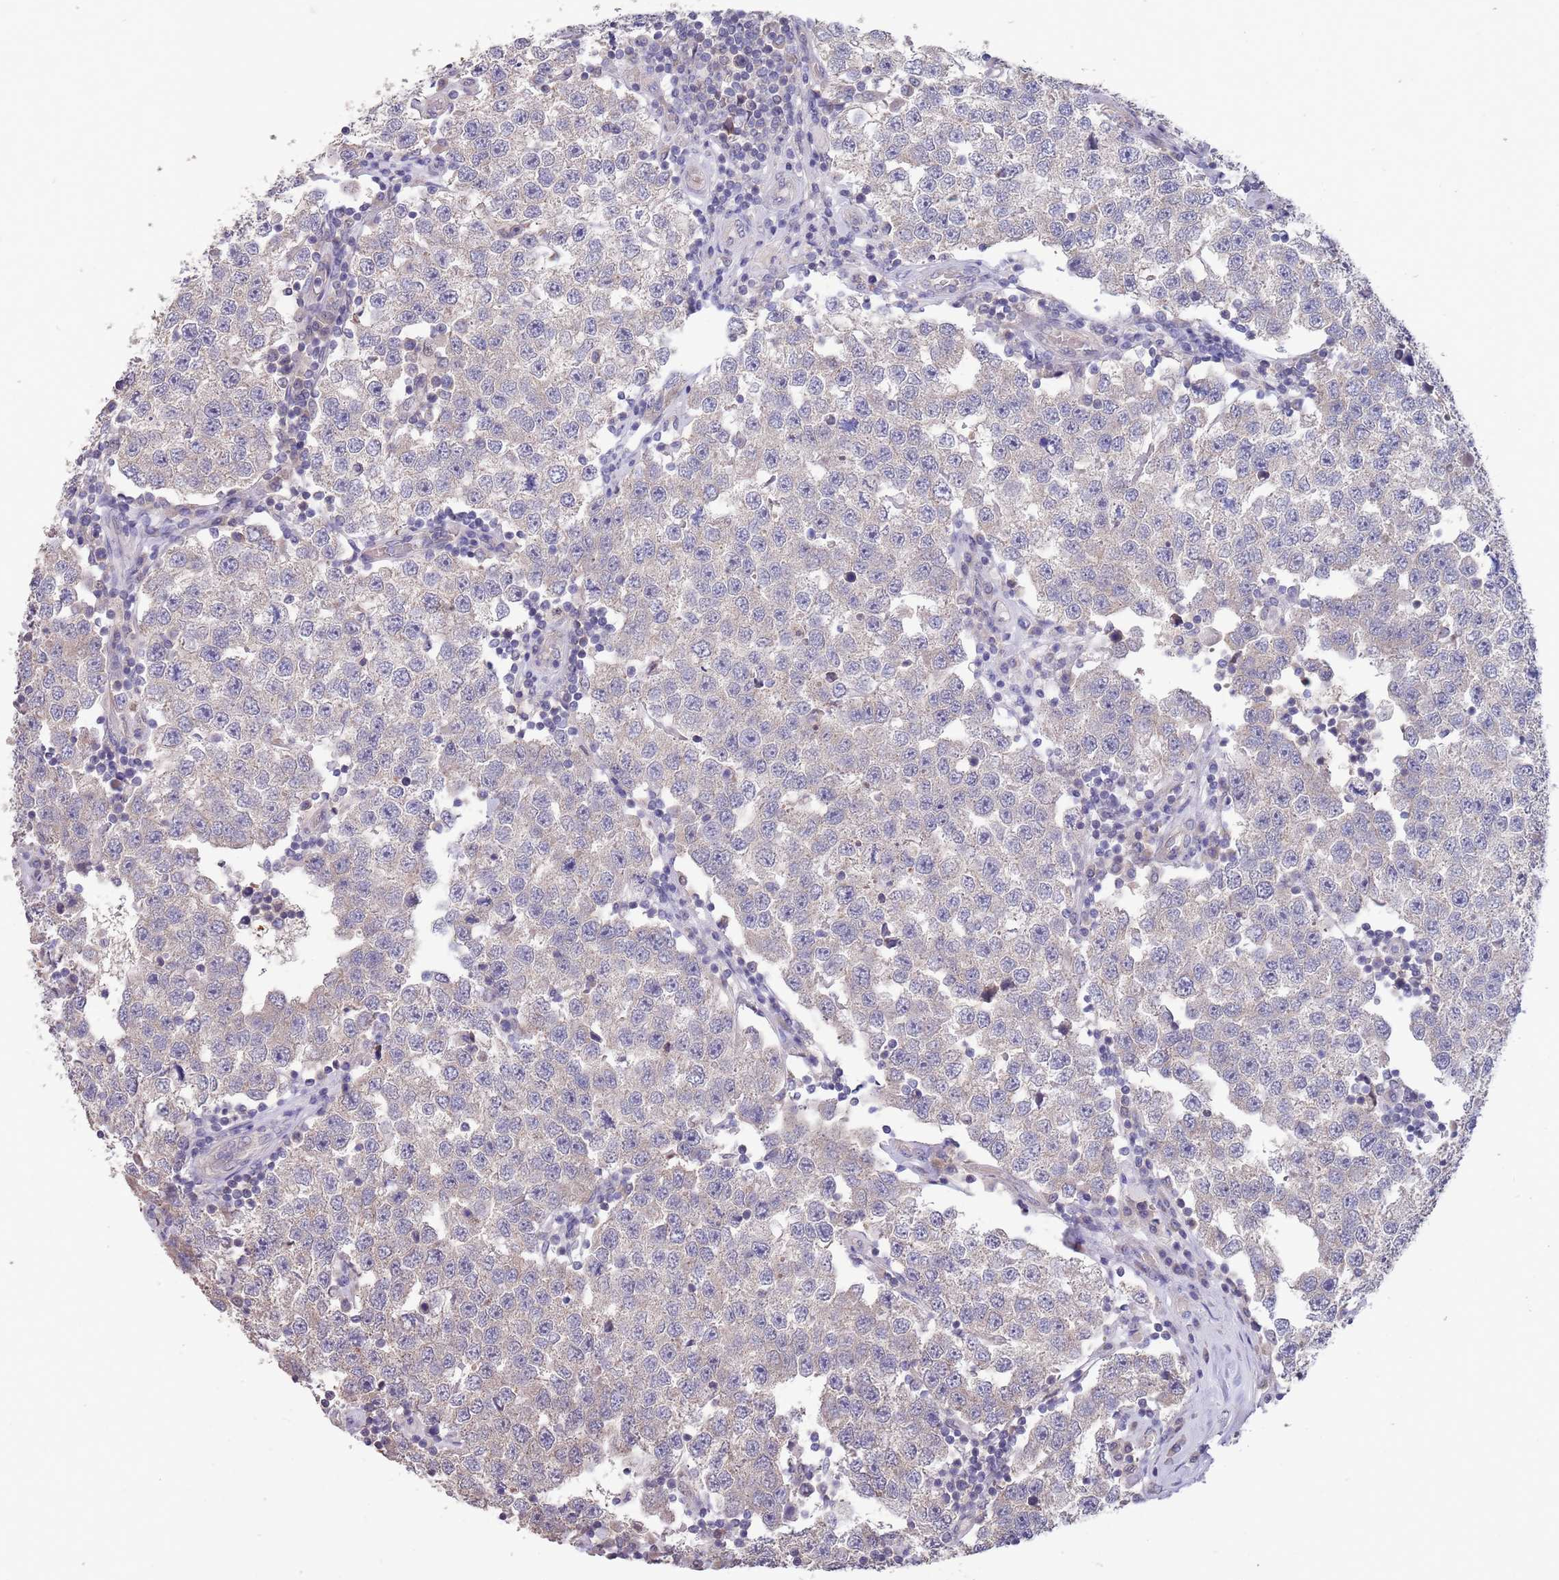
{"staining": {"intensity": "negative", "quantity": "none", "location": "none"}, "tissue": "testis cancer", "cell_type": "Tumor cells", "image_type": "cancer", "snomed": [{"axis": "morphology", "description": "Seminoma, NOS"}, {"axis": "topography", "description": "Testis"}], "caption": "Tumor cells are negative for brown protein staining in testis cancer.", "gene": "MARVELD2", "patient": {"sex": "male", "age": 34}}